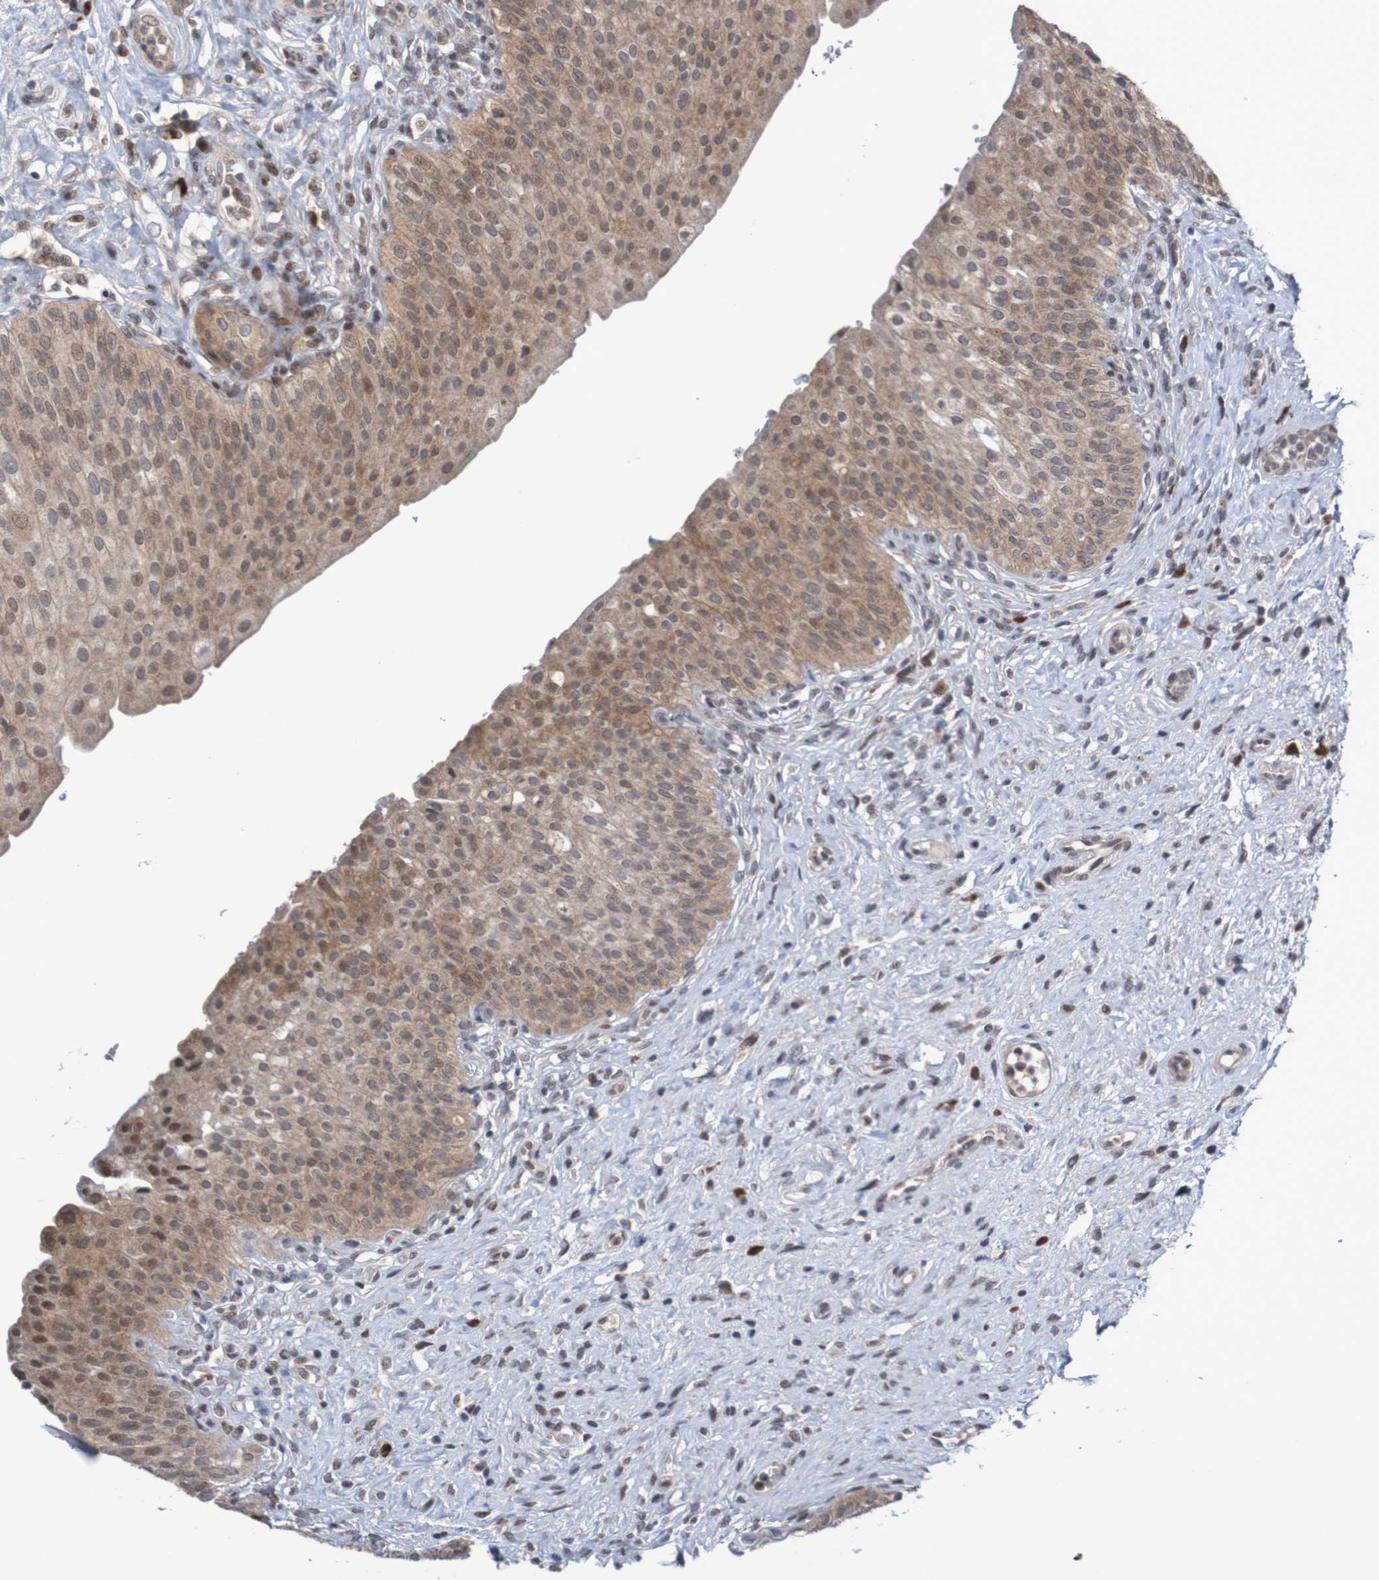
{"staining": {"intensity": "moderate", "quantity": ">75%", "location": "cytoplasmic/membranous,nuclear"}, "tissue": "urinary bladder", "cell_type": "Urothelial cells", "image_type": "normal", "snomed": [{"axis": "morphology", "description": "Normal tissue, NOS"}, {"axis": "topography", "description": "Urinary bladder"}], "caption": "Immunohistochemical staining of normal urinary bladder demonstrates moderate cytoplasmic/membranous,nuclear protein staining in about >75% of urothelial cells. Immunohistochemistry stains the protein of interest in brown and the nuclei are stained blue.", "gene": "ITLN1", "patient": {"sex": "male", "age": 46}}